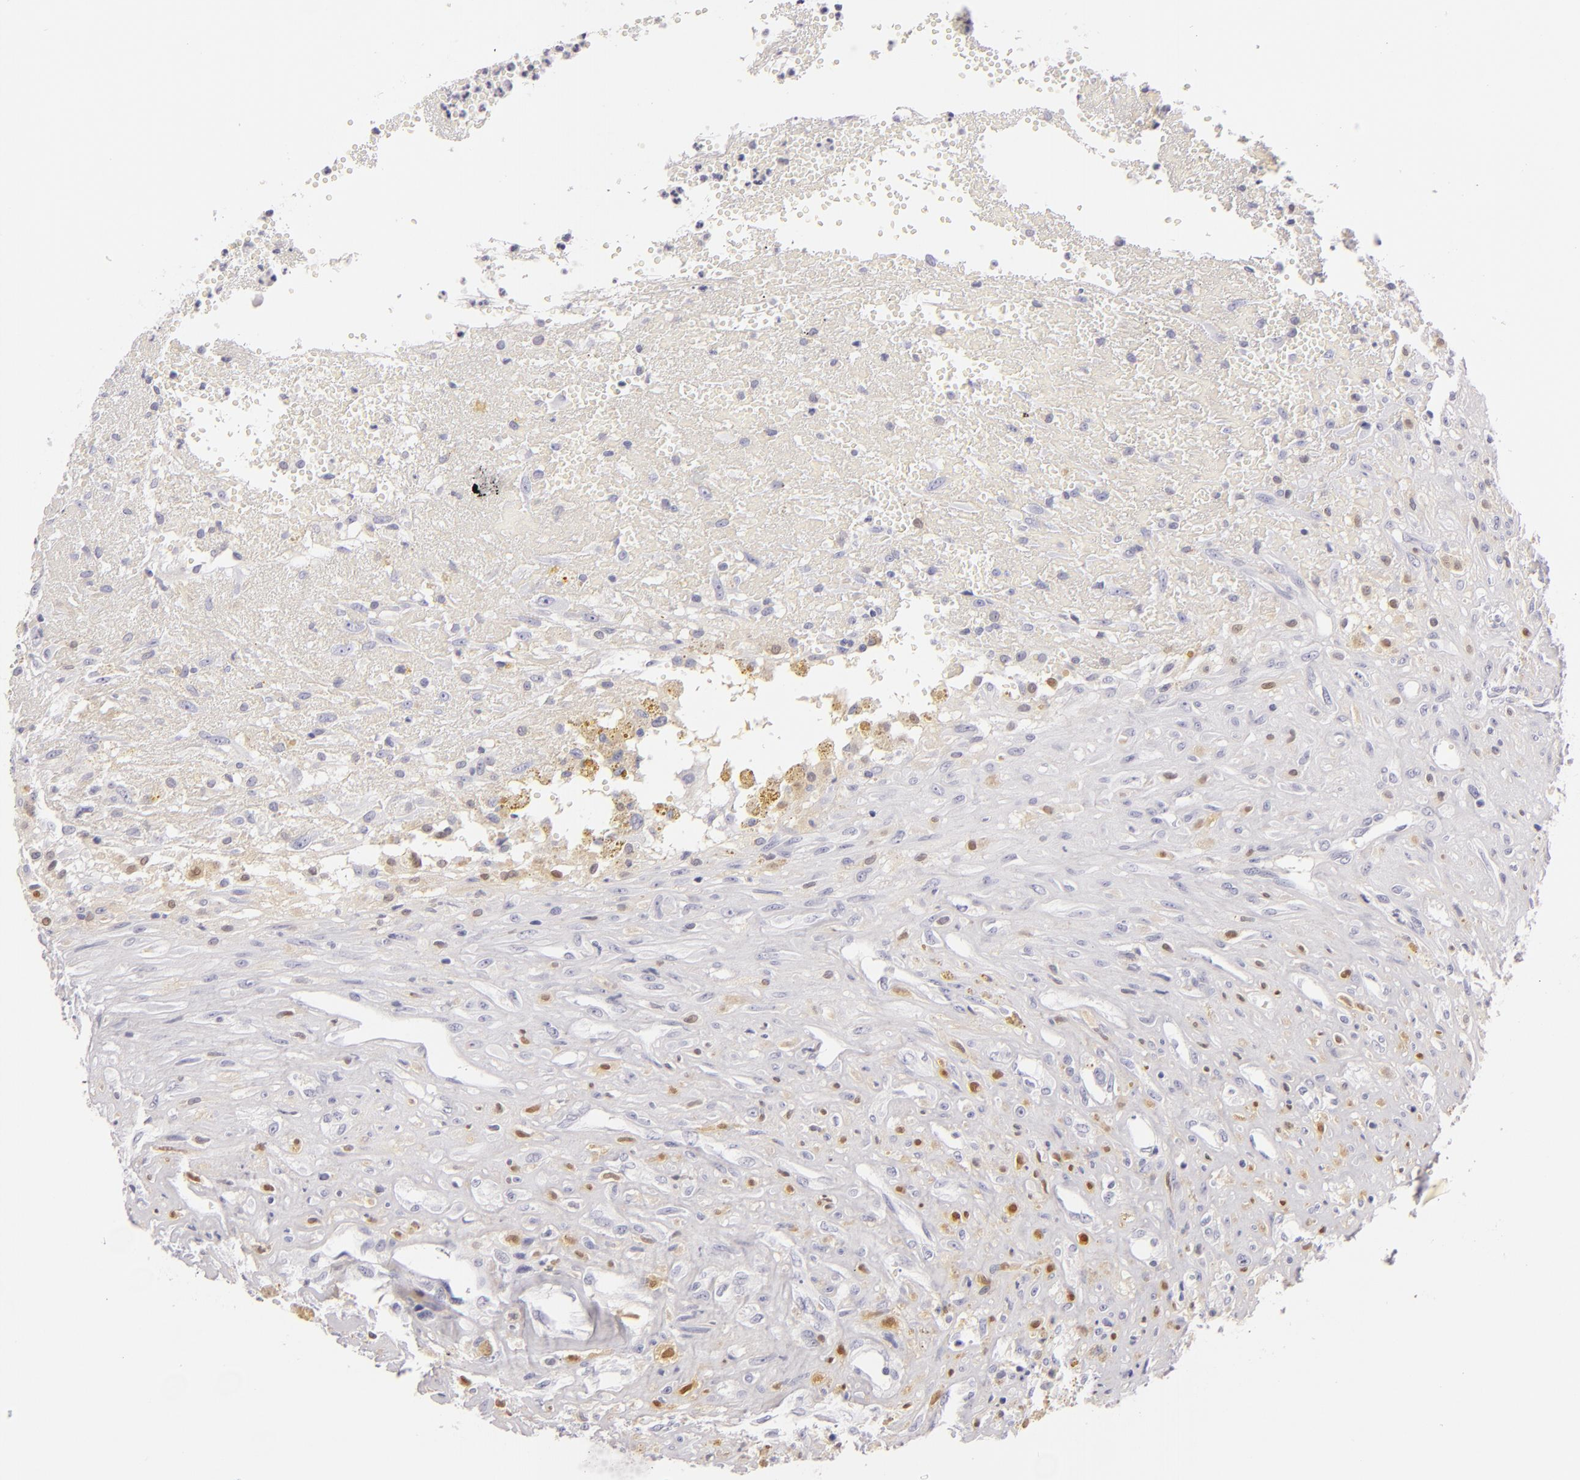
{"staining": {"intensity": "negative", "quantity": "none", "location": "none"}, "tissue": "glioma", "cell_type": "Tumor cells", "image_type": "cancer", "snomed": [{"axis": "morphology", "description": "Glioma, malignant, High grade"}, {"axis": "topography", "description": "Brain"}], "caption": "The micrograph reveals no staining of tumor cells in glioma.", "gene": "F13A1", "patient": {"sex": "male", "age": 66}}